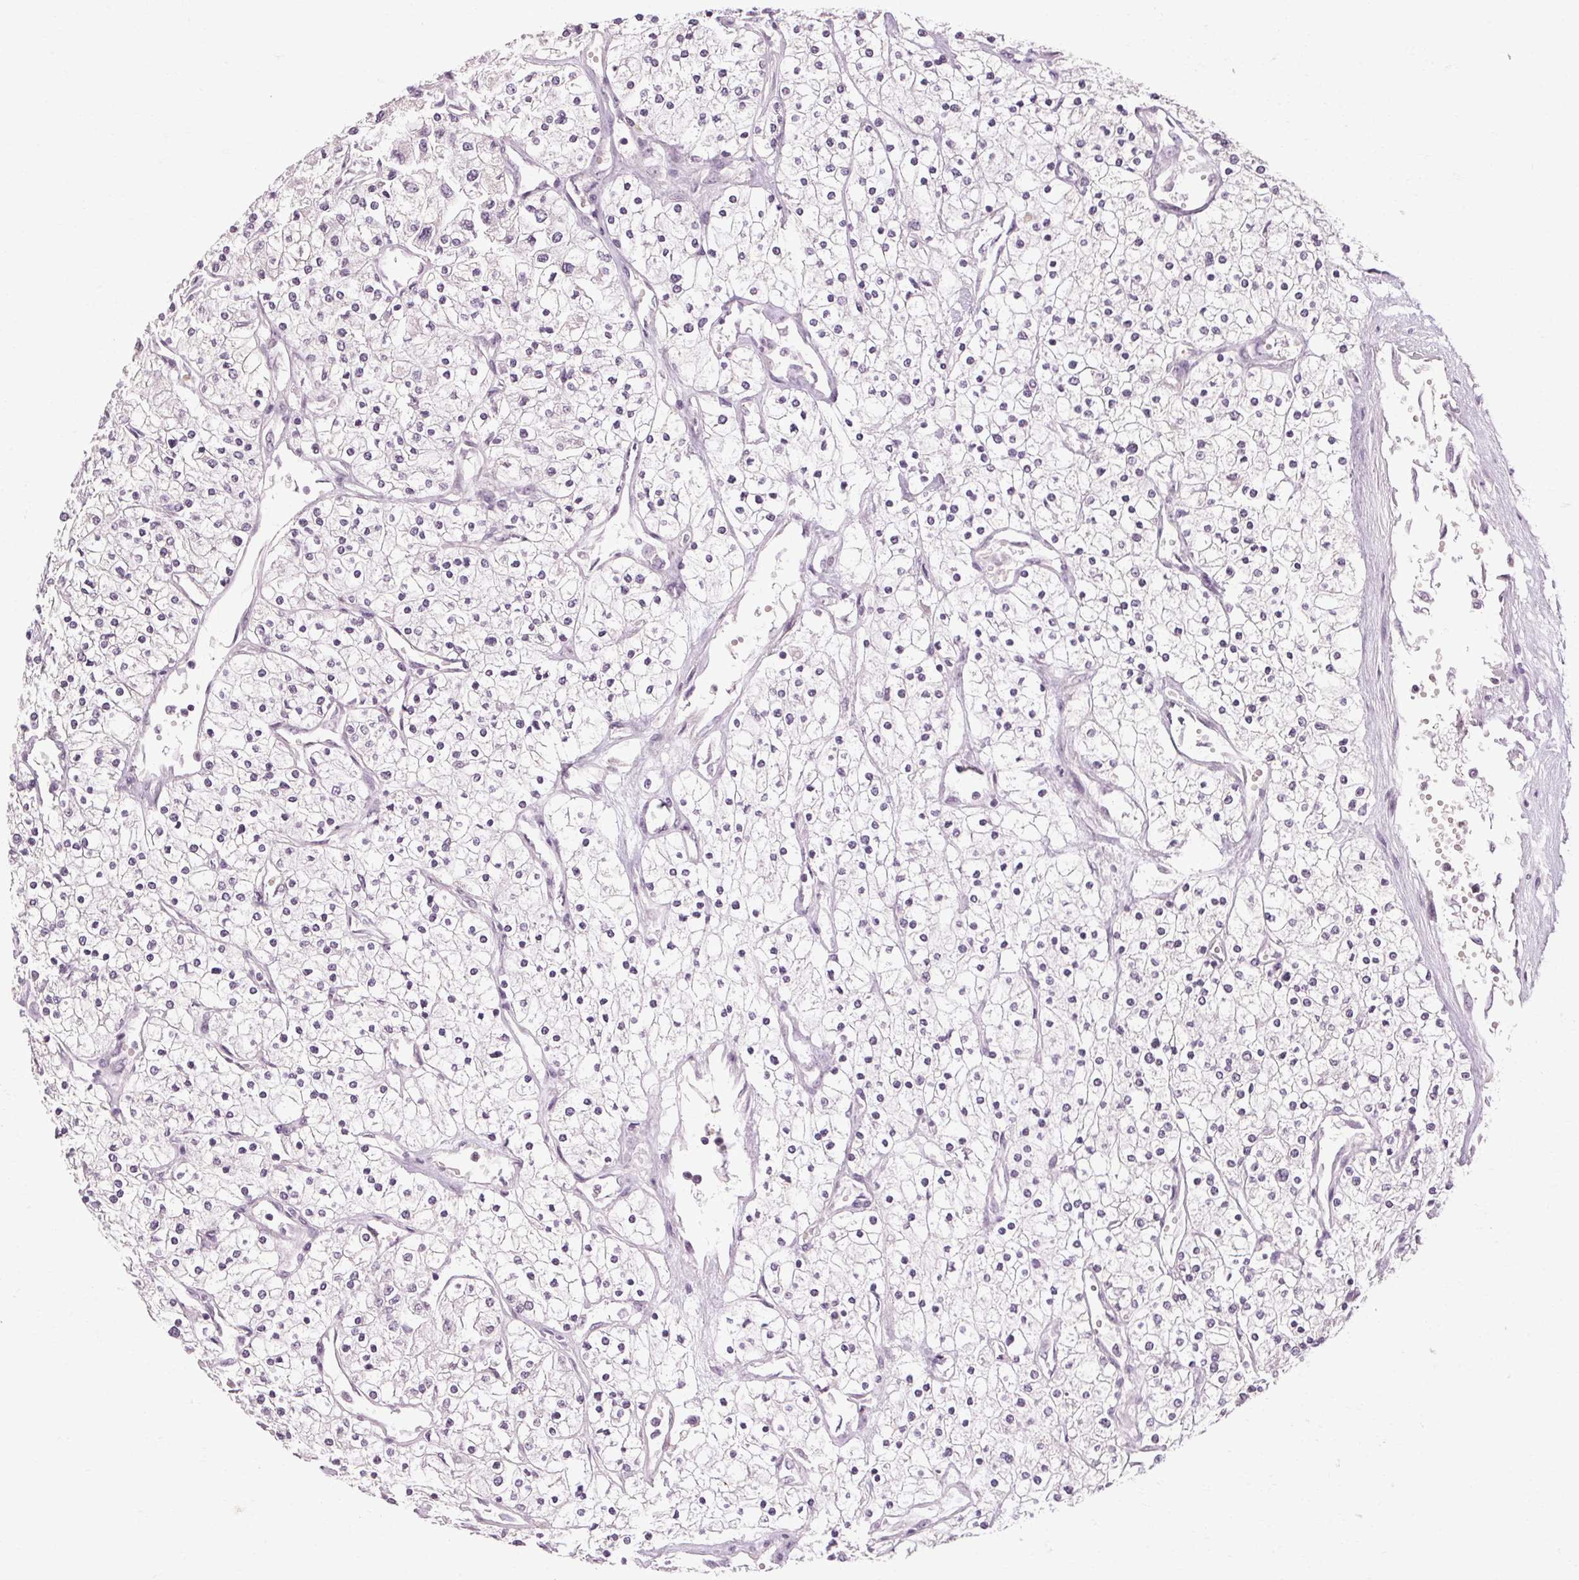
{"staining": {"intensity": "negative", "quantity": "none", "location": "none"}, "tissue": "renal cancer", "cell_type": "Tumor cells", "image_type": "cancer", "snomed": [{"axis": "morphology", "description": "Adenocarcinoma, NOS"}, {"axis": "topography", "description": "Kidney"}], "caption": "High power microscopy micrograph of an immunohistochemistry (IHC) photomicrograph of renal cancer, revealing no significant positivity in tumor cells.", "gene": "POMC", "patient": {"sex": "male", "age": 80}}